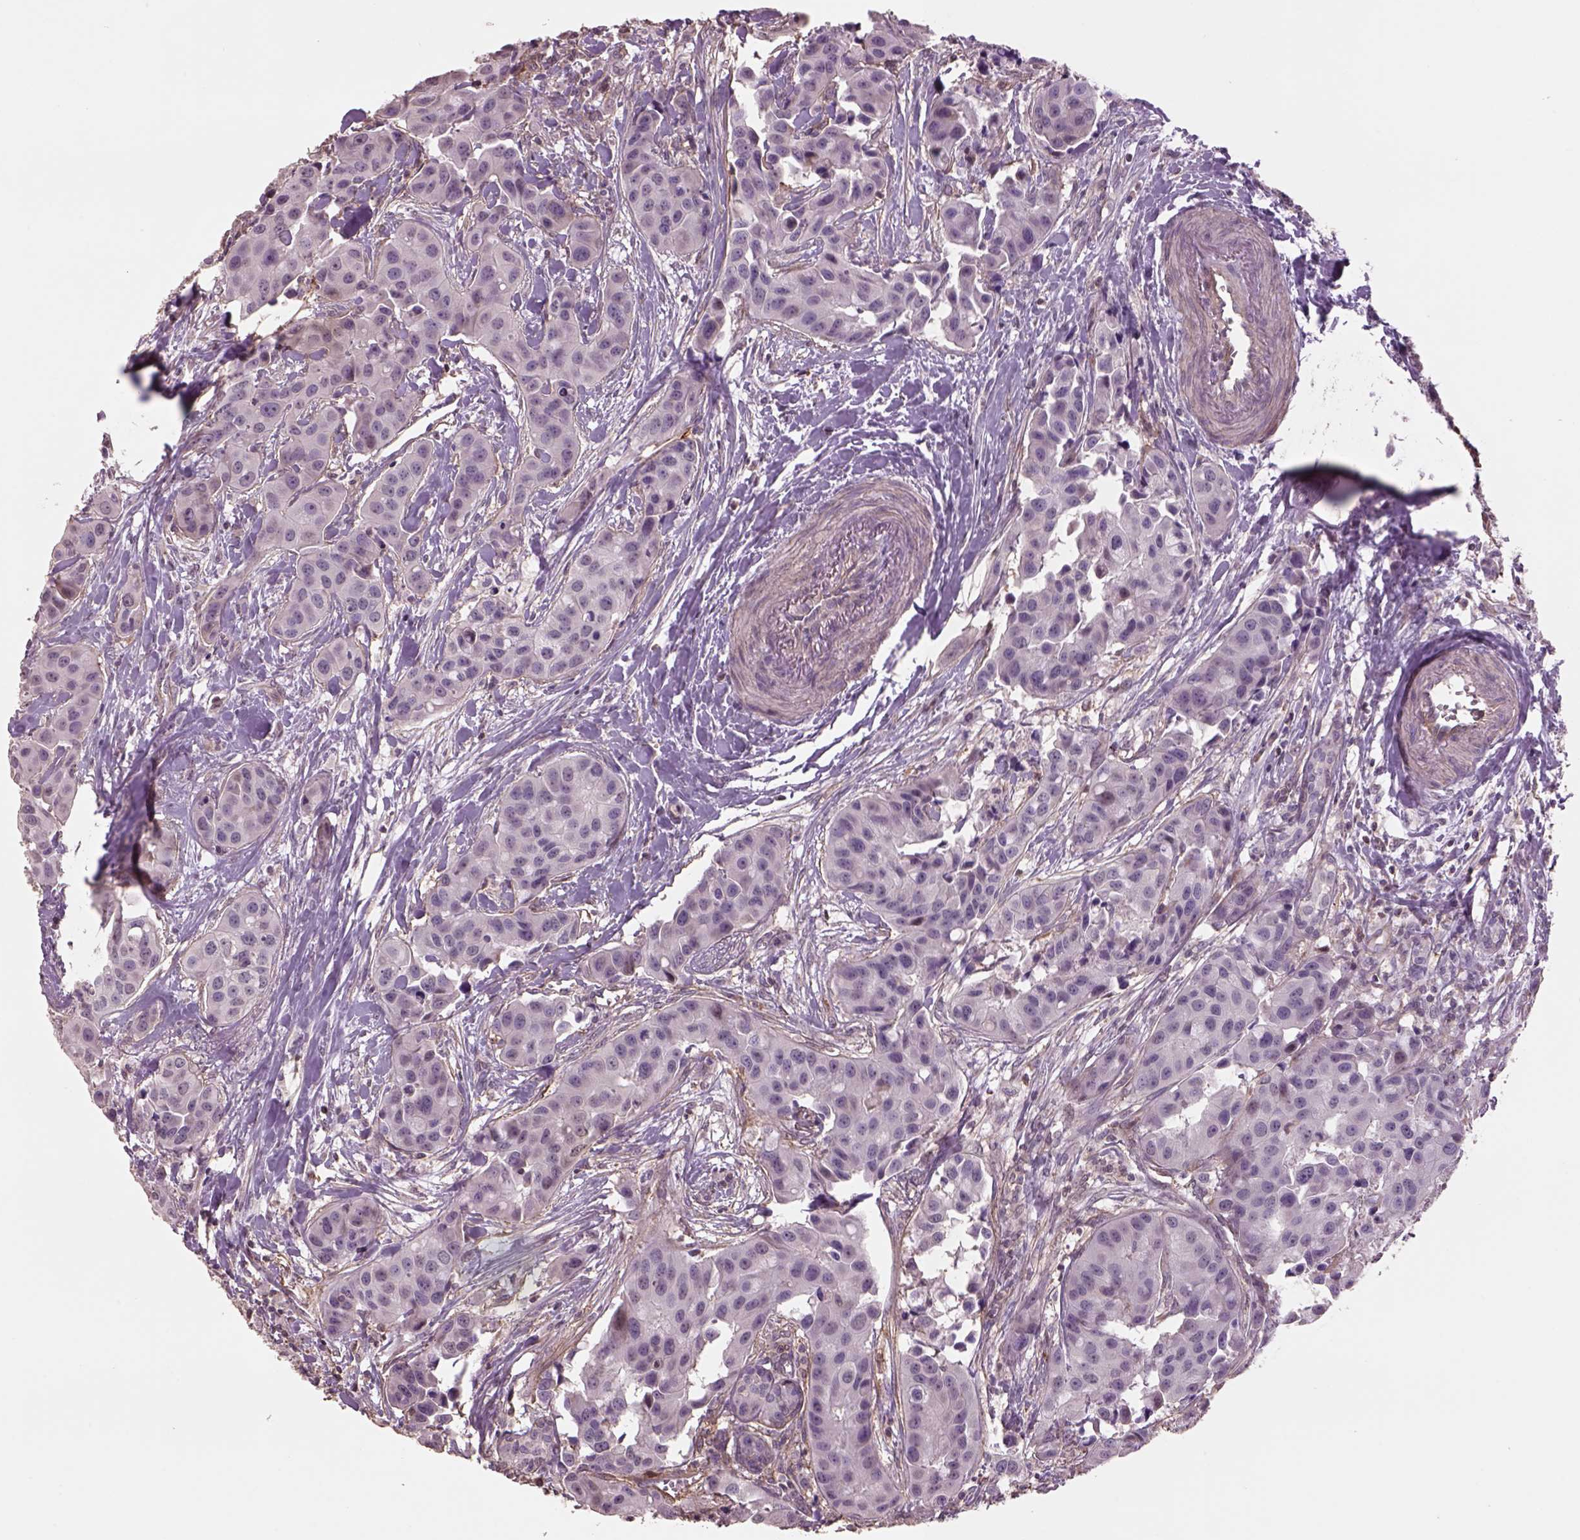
{"staining": {"intensity": "negative", "quantity": "none", "location": "none"}, "tissue": "head and neck cancer", "cell_type": "Tumor cells", "image_type": "cancer", "snomed": [{"axis": "morphology", "description": "Adenocarcinoma, NOS"}, {"axis": "topography", "description": "Head-Neck"}], "caption": "Tumor cells are negative for brown protein staining in head and neck adenocarcinoma.", "gene": "LIN7A", "patient": {"sex": "male", "age": 76}}